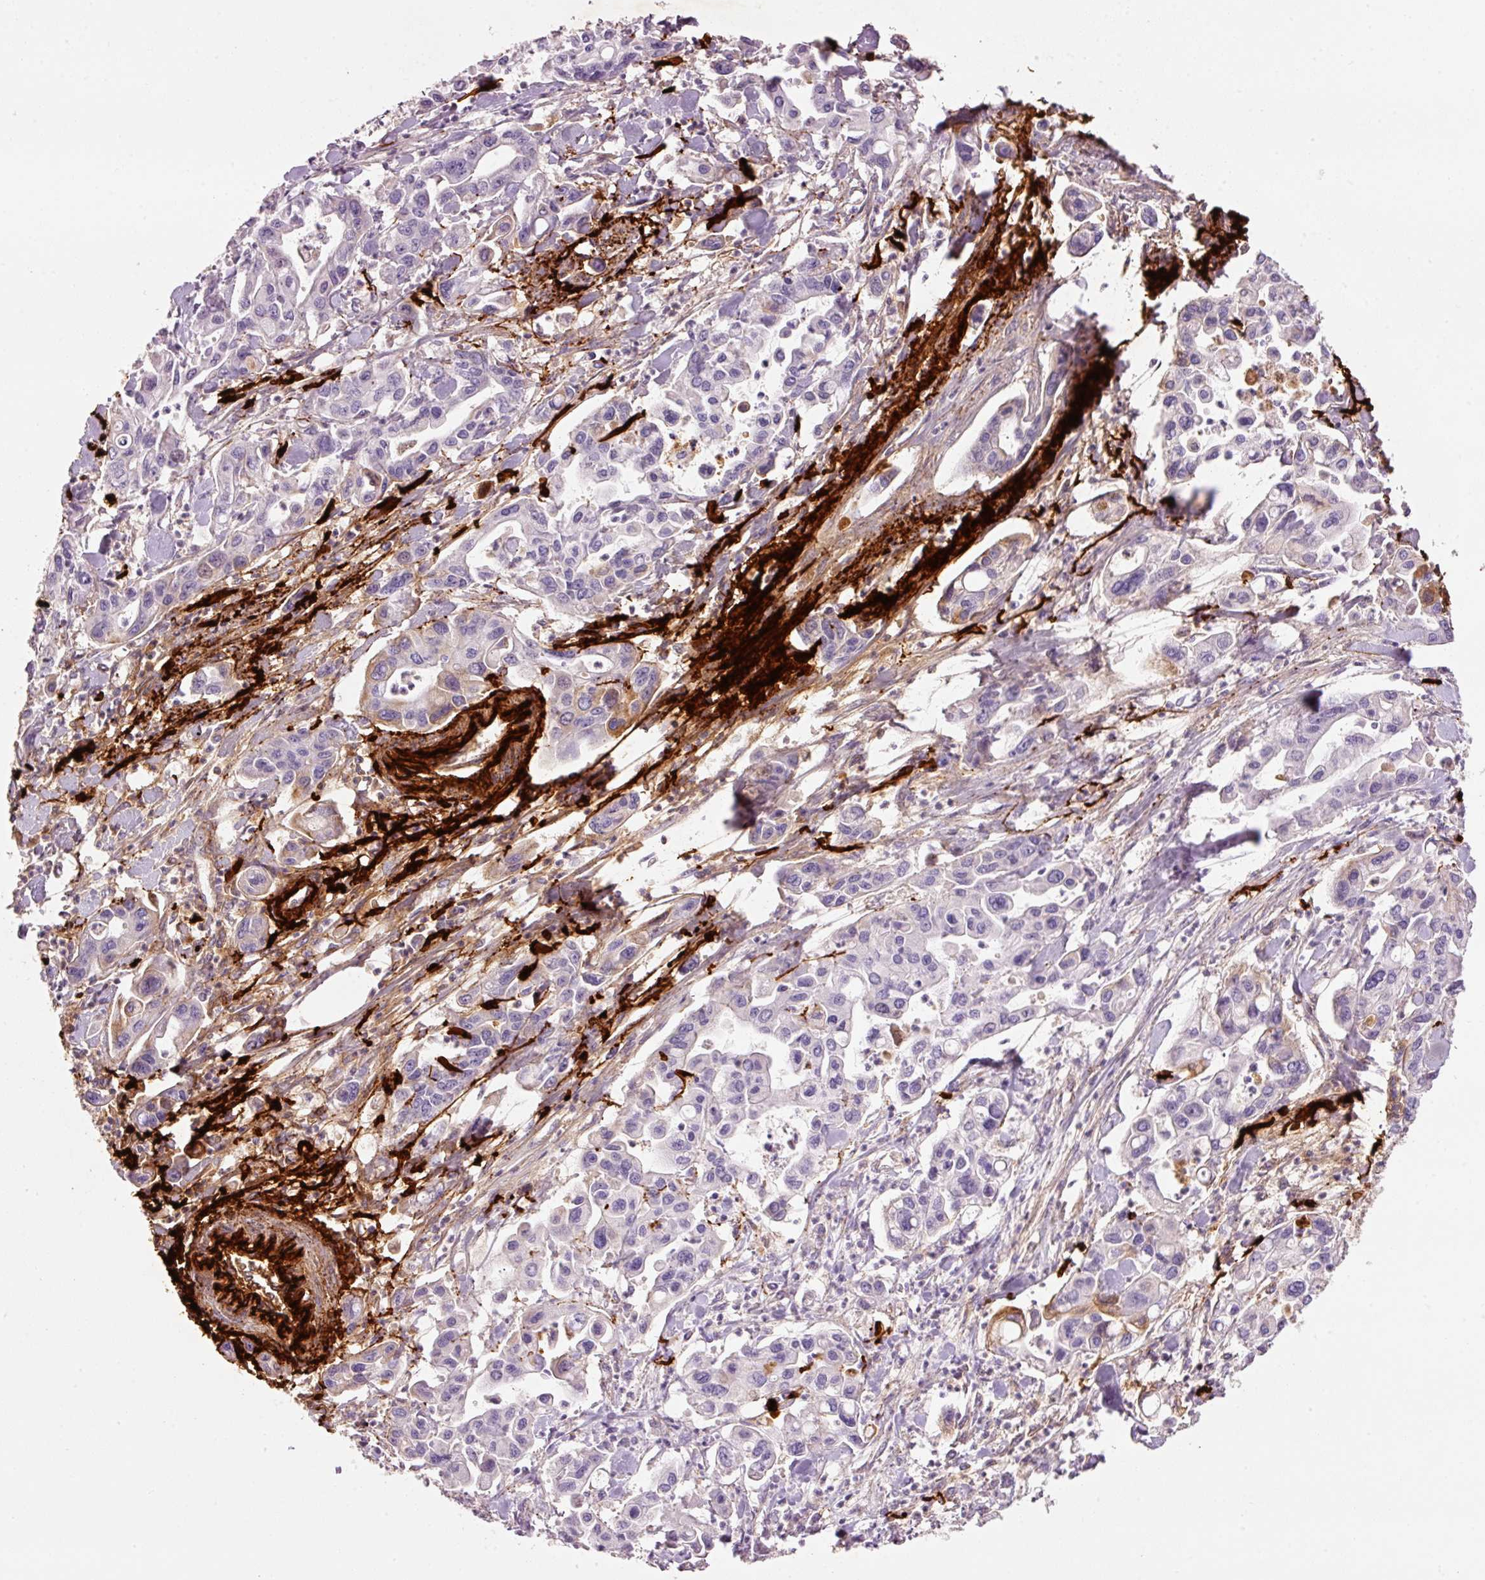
{"staining": {"intensity": "moderate", "quantity": "<25%", "location": "cytoplasmic/membranous"}, "tissue": "pancreatic cancer", "cell_type": "Tumor cells", "image_type": "cancer", "snomed": [{"axis": "morphology", "description": "Adenocarcinoma, NOS"}, {"axis": "topography", "description": "Pancreas"}], "caption": "The micrograph exhibits a brown stain indicating the presence of a protein in the cytoplasmic/membranous of tumor cells in pancreatic cancer (adenocarcinoma).", "gene": "MFAP4", "patient": {"sex": "male", "age": 62}}